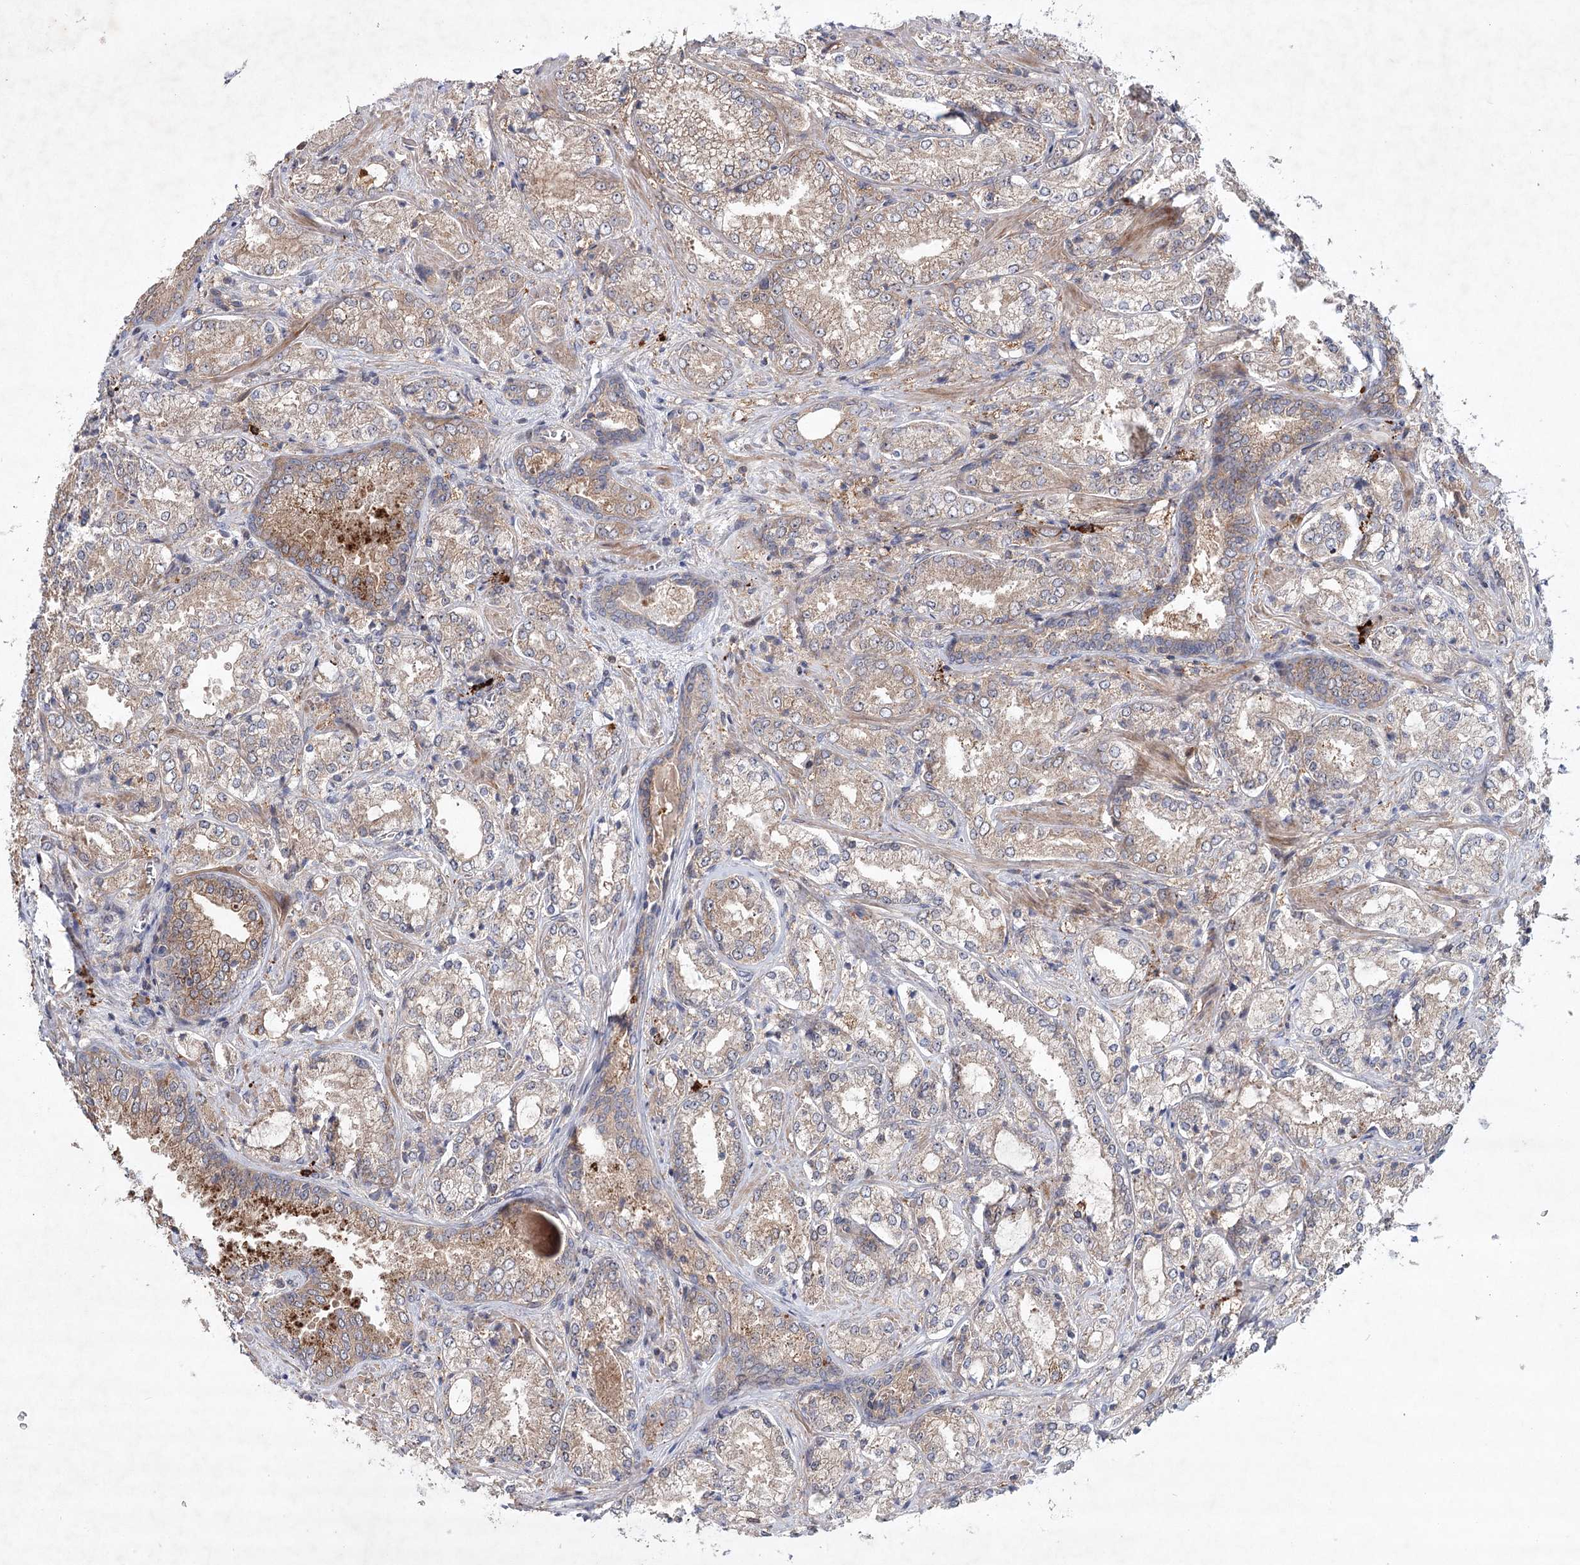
{"staining": {"intensity": "moderate", "quantity": "25%-75%", "location": "cytoplasmic/membranous"}, "tissue": "prostate cancer", "cell_type": "Tumor cells", "image_type": "cancer", "snomed": [{"axis": "morphology", "description": "Adenocarcinoma, Low grade"}, {"axis": "topography", "description": "Prostate"}], "caption": "This micrograph displays prostate cancer (adenocarcinoma (low-grade)) stained with IHC to label a protein in brown. The cytoplasmic/membranous of tumor cells show moderate positivity for the protein. Nuclei are counter-stained blue.", "gene": "MAP3K13", "patient": {"sex": "male", "age": 74}}